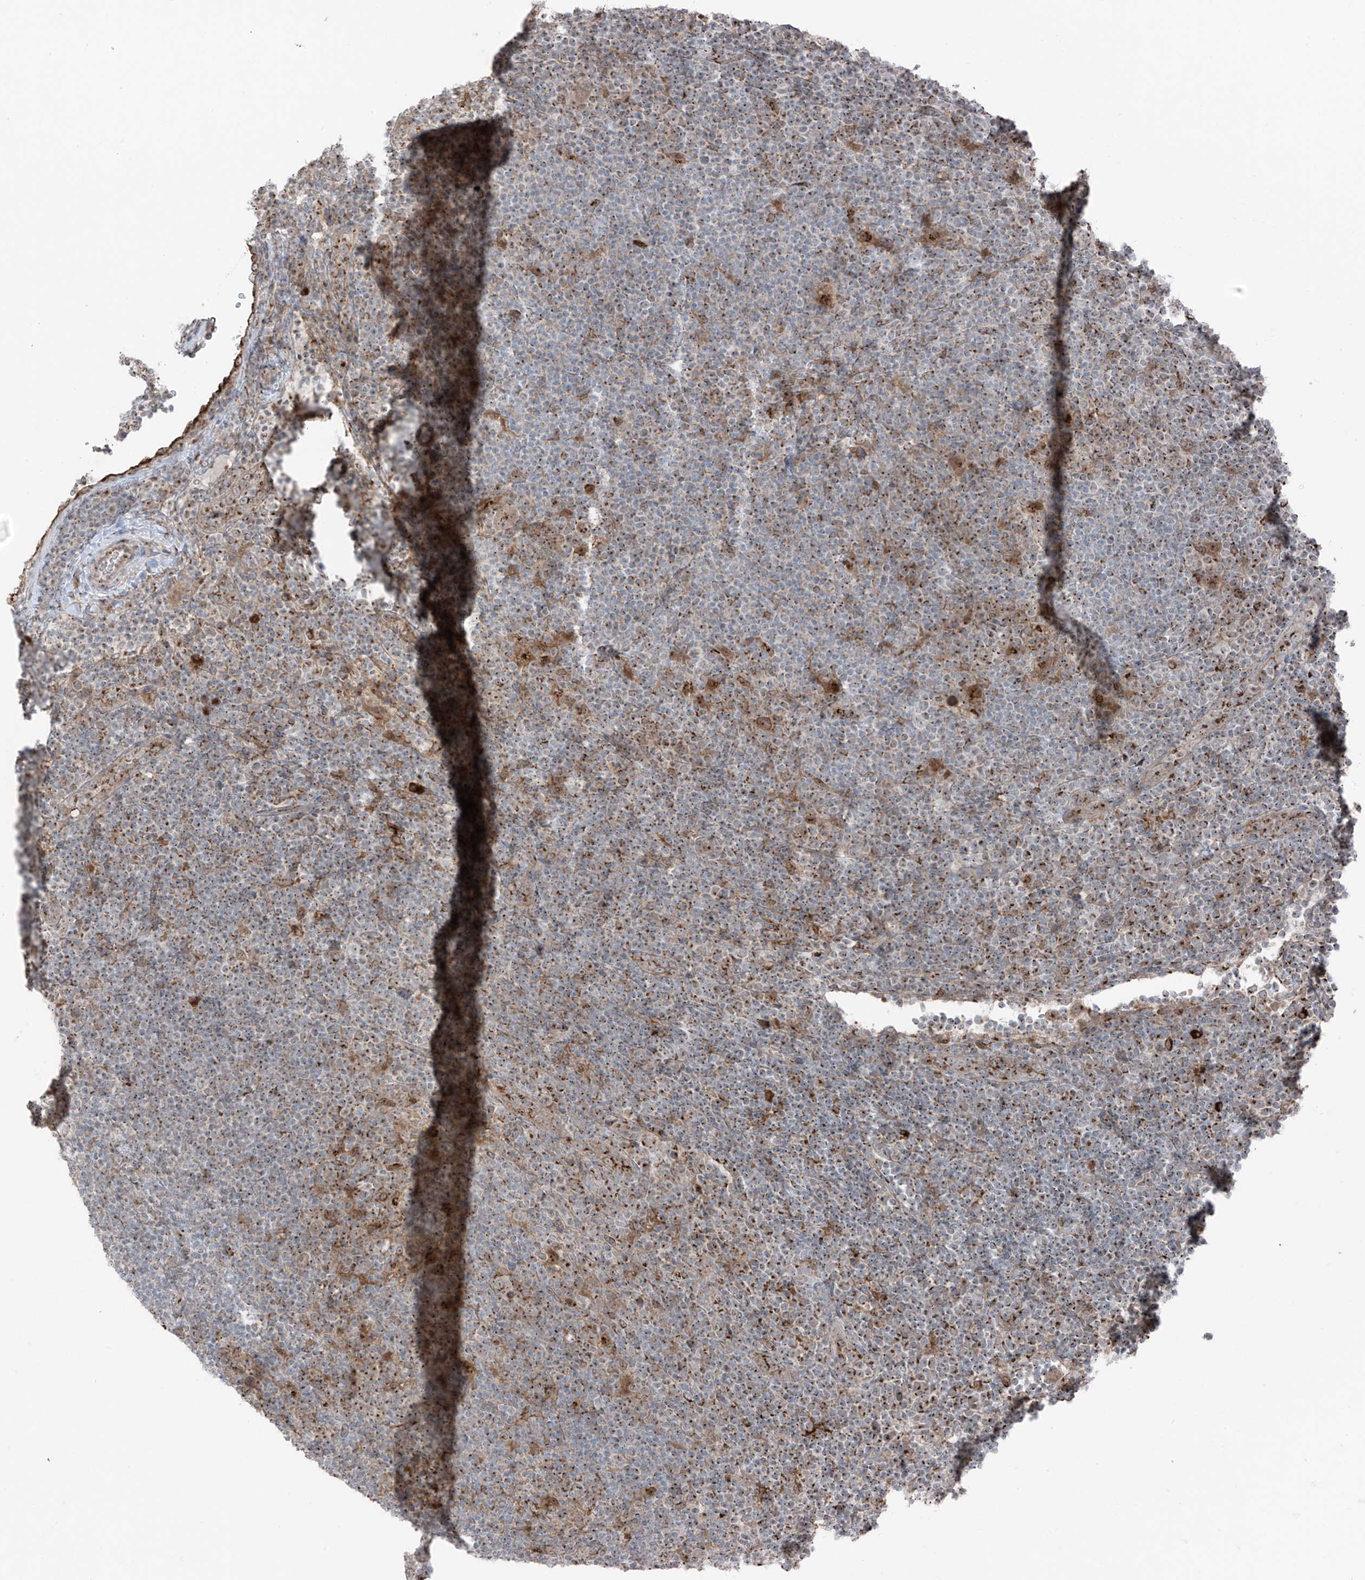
{"staining": {"intensity": "moderate", "quantity": "25%-75%", "location": "cytoplasmic/membranous"}, "tissue": "lymphoma", "cell_type": "Tumor cells", "image_type": "cancer", "snomed": [{"axis": "morphology", "description": "Hodgkin's disease, NOS"}, {"axis": "topography", "description": "Lymph node"}], "caption": "An IHC histopathology image of neoplastic tissue is shown. Protein staining in brown labels moderate cytoplasmic/membranous positivity in Hodgkin's disease within tumor cells.", "gene": "ERLEC1", "patient": {"sex": "female", "age": 57}}